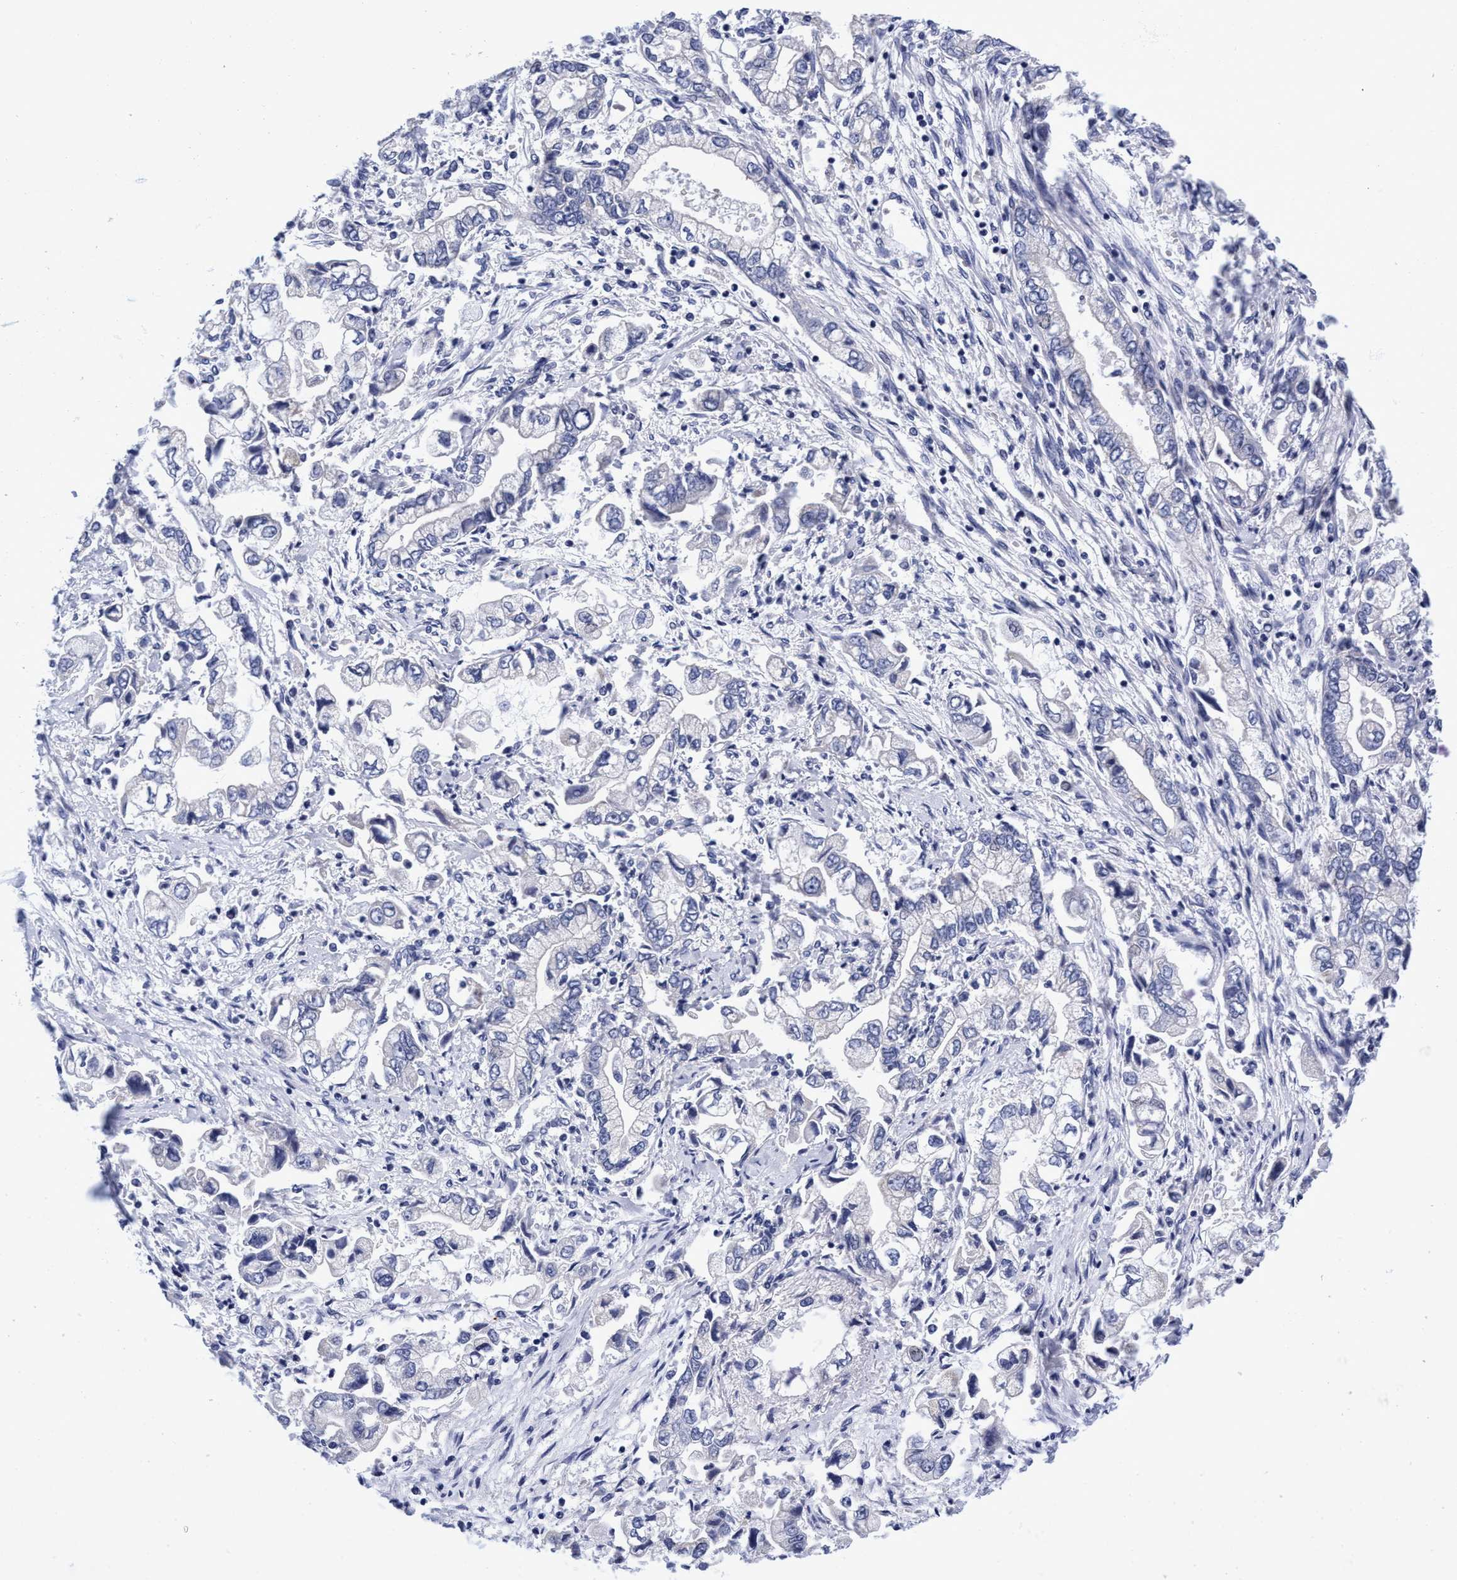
{"staining": {"intensity": "negative", "quantity": "none", "location": "none"}, "tissue": "stomach cancer", "cell_type": "Tumor cells", "image_type": "cancer", "snomed": [{"axis": "morphology", "description": "Normal tissue, NOS"}, {"axis": "morphology", "description": "Adenocarcinoma, NOS"}, {"axis": "topography", "description": "Stomach"}], "caption": "Immunohistochemistry histopathology image of neoplastic tissue: human stomach adenocarcinoma stained with DAB reveals no significant protein expression in tumor cells. (IHC, brightfield microscopy, high magnification).", "gene": "PLPPR1", "patient": {"sex": "male", "age": 62}}